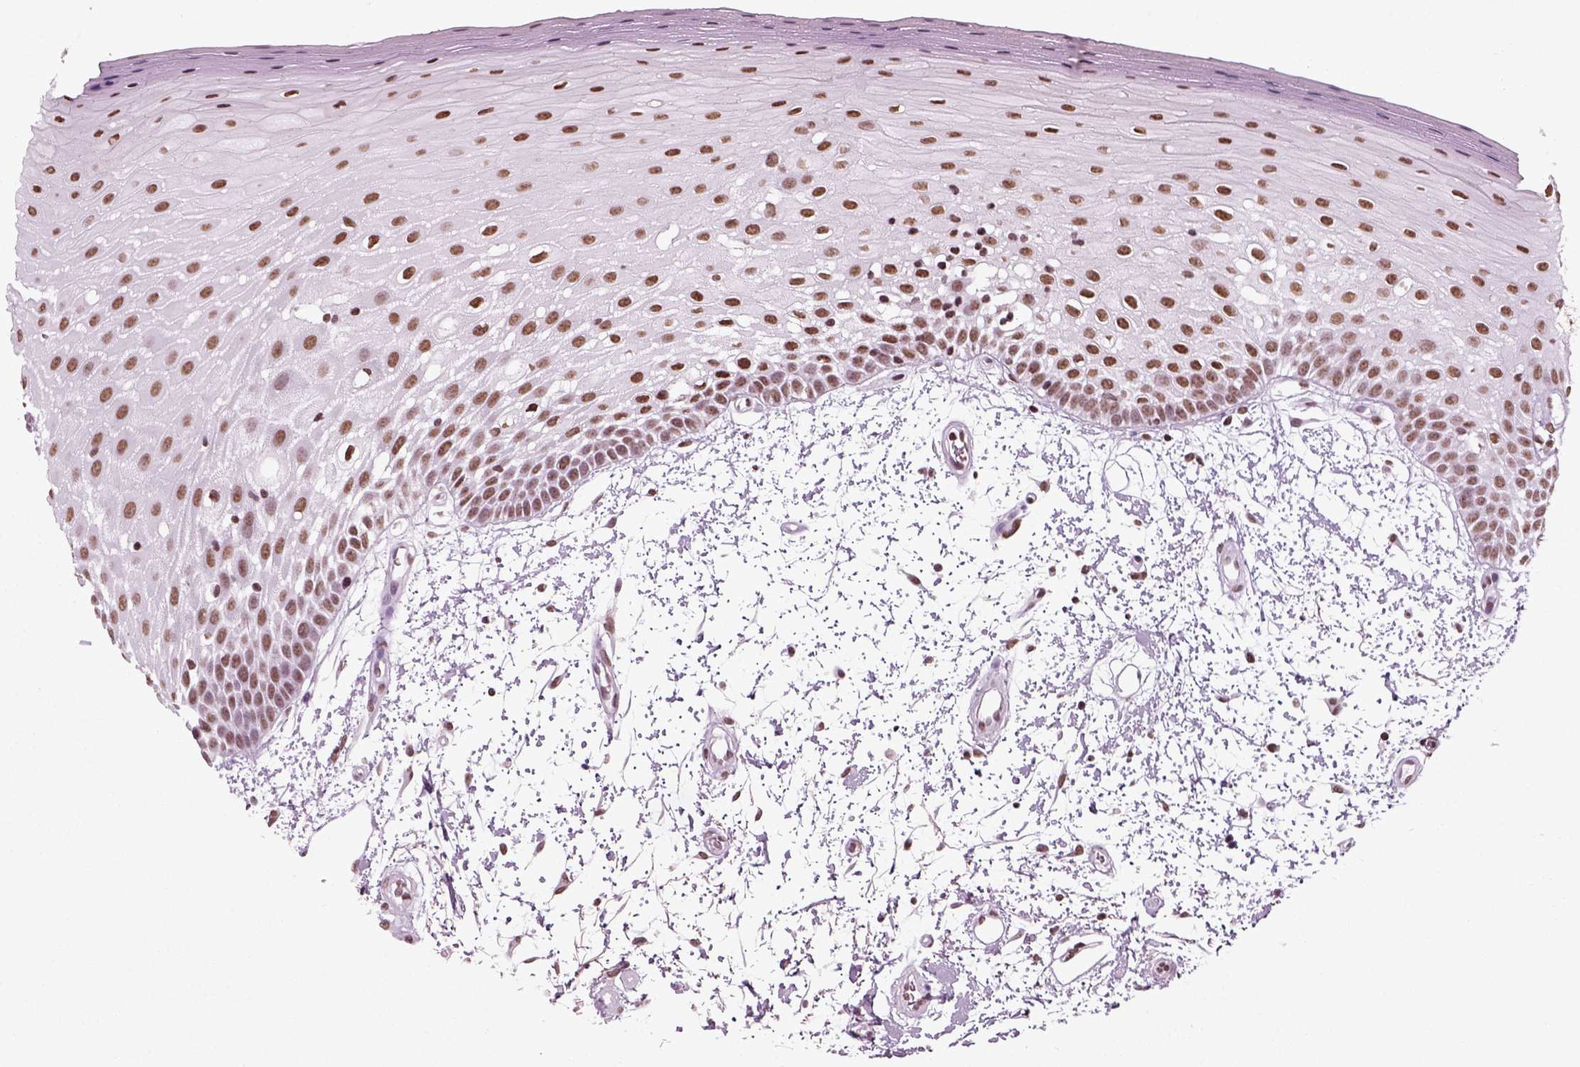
{"staining": {"intensity": "moderate", "quantity": ">75%", "location": "nuclear"}, "tissue": "oral mucosa", "cell_type": "Squamous epithelial cells", "image_type": "normal", "snomed": [{"axis": "morphology", "description": "Normal tissue, NOS"}, {"axis": "morphology", "description": "Squamous cell carcinoma, NOS"}, {"axis": "topography", "description": "Oral tissue"}, {"axis": "topography", "description": "Head-Neck"}], "caption": "An image showing moderate nuclear positivity in approximately >75% of squamous epithelial cells in unremarkable oral mucosa, as visualized by brown immunohistochemical staining.", "gene": "POLR1H", "patient": {"sex": "female", "age": 75}}